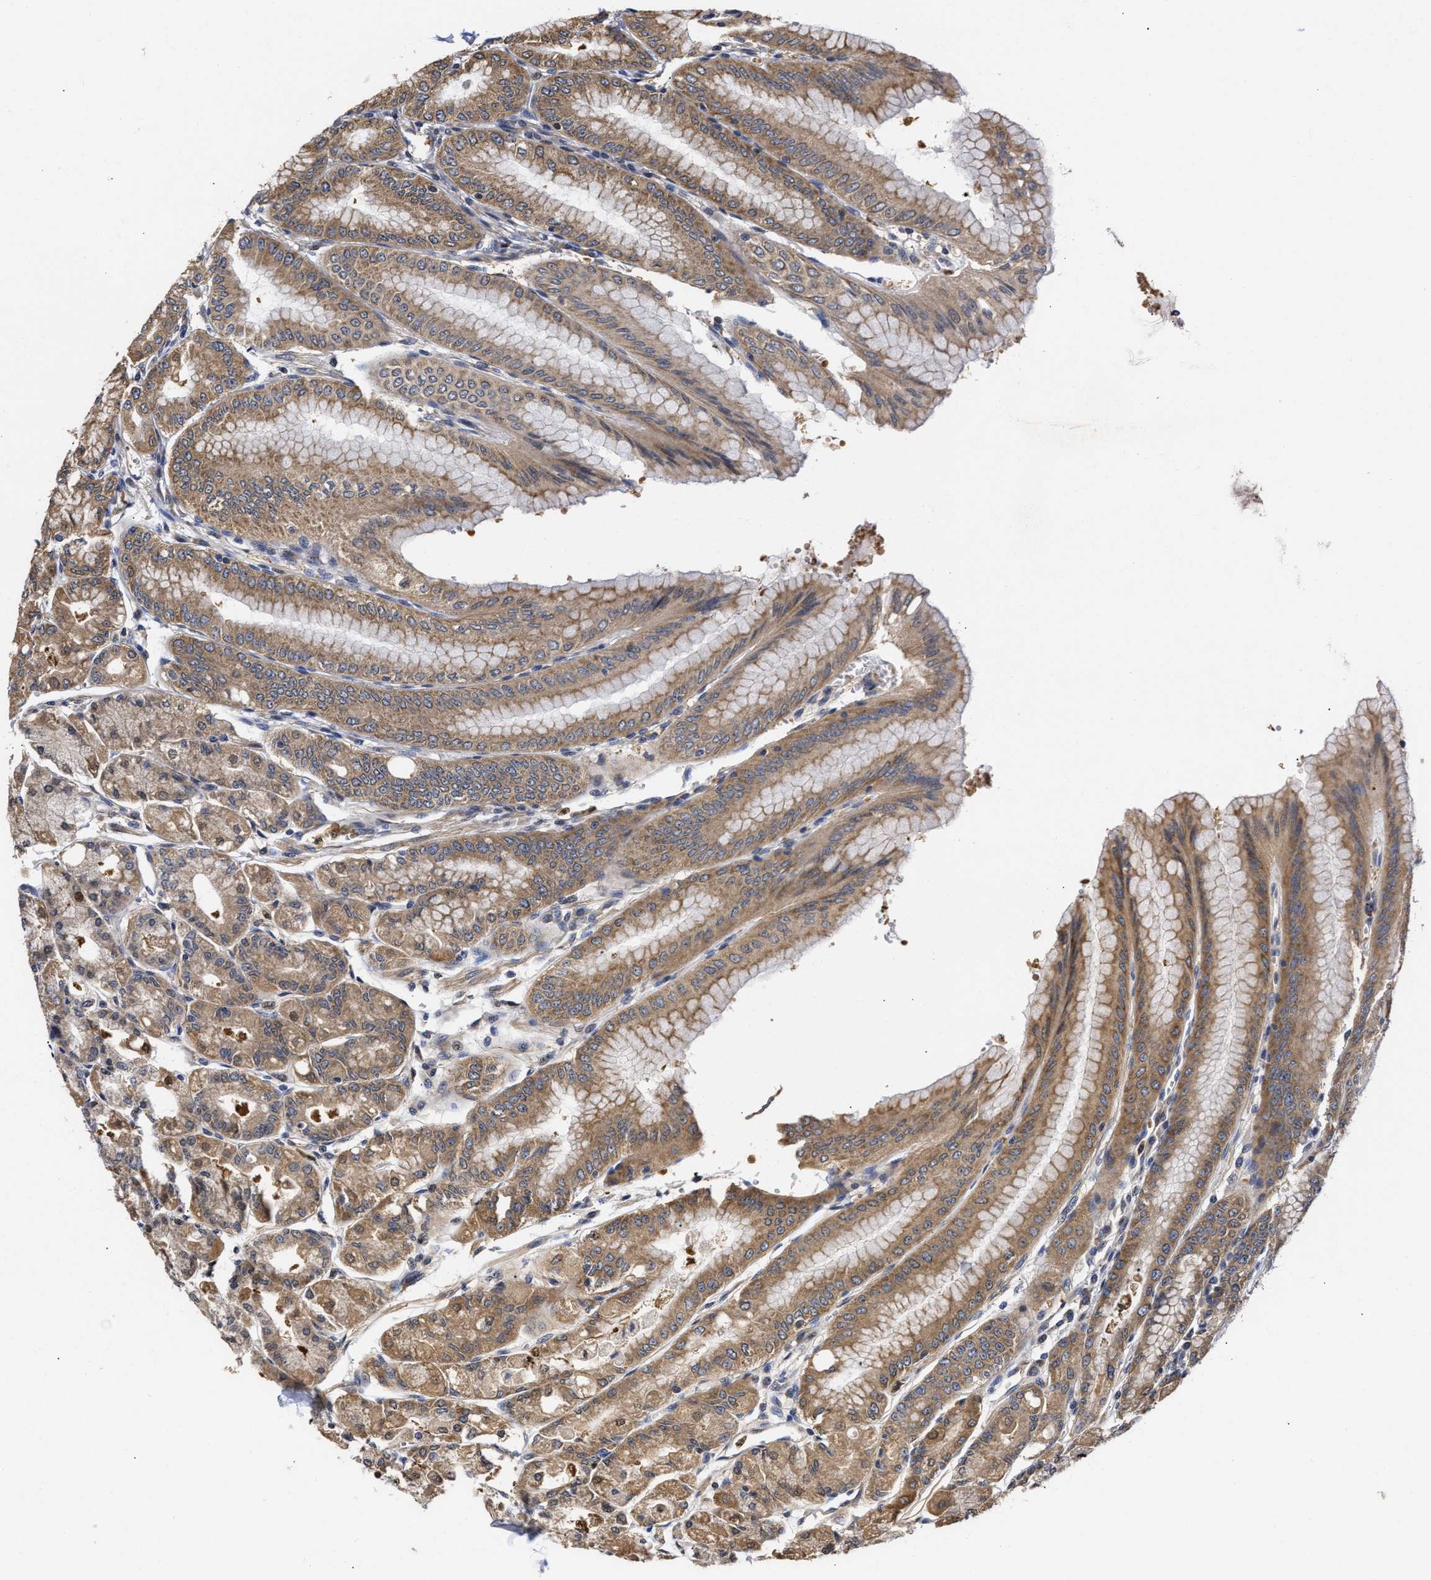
{"staining": {"intensity": "moderate", "quantity": ">75%", "location": "cytoplasmic/membranous,nuclear"}, "tissue": "stomach", "cell_type": "Glandular cells", "image_type": "normal", "snomed": [{"axis": "morphology", "description": "Normal tissue, NOS"}, {"axis": "topography", "description": "Stomach, lower"}], "caption": "Moderate cytoplasmic/membranous,nuclear positivity for a protein is identified in approximately >75% of glandular cells of normal stomach using immunohistochemistry (IHC).", "gene": "KLHDC1", "patient": {"sex": "male", "age": 71}}